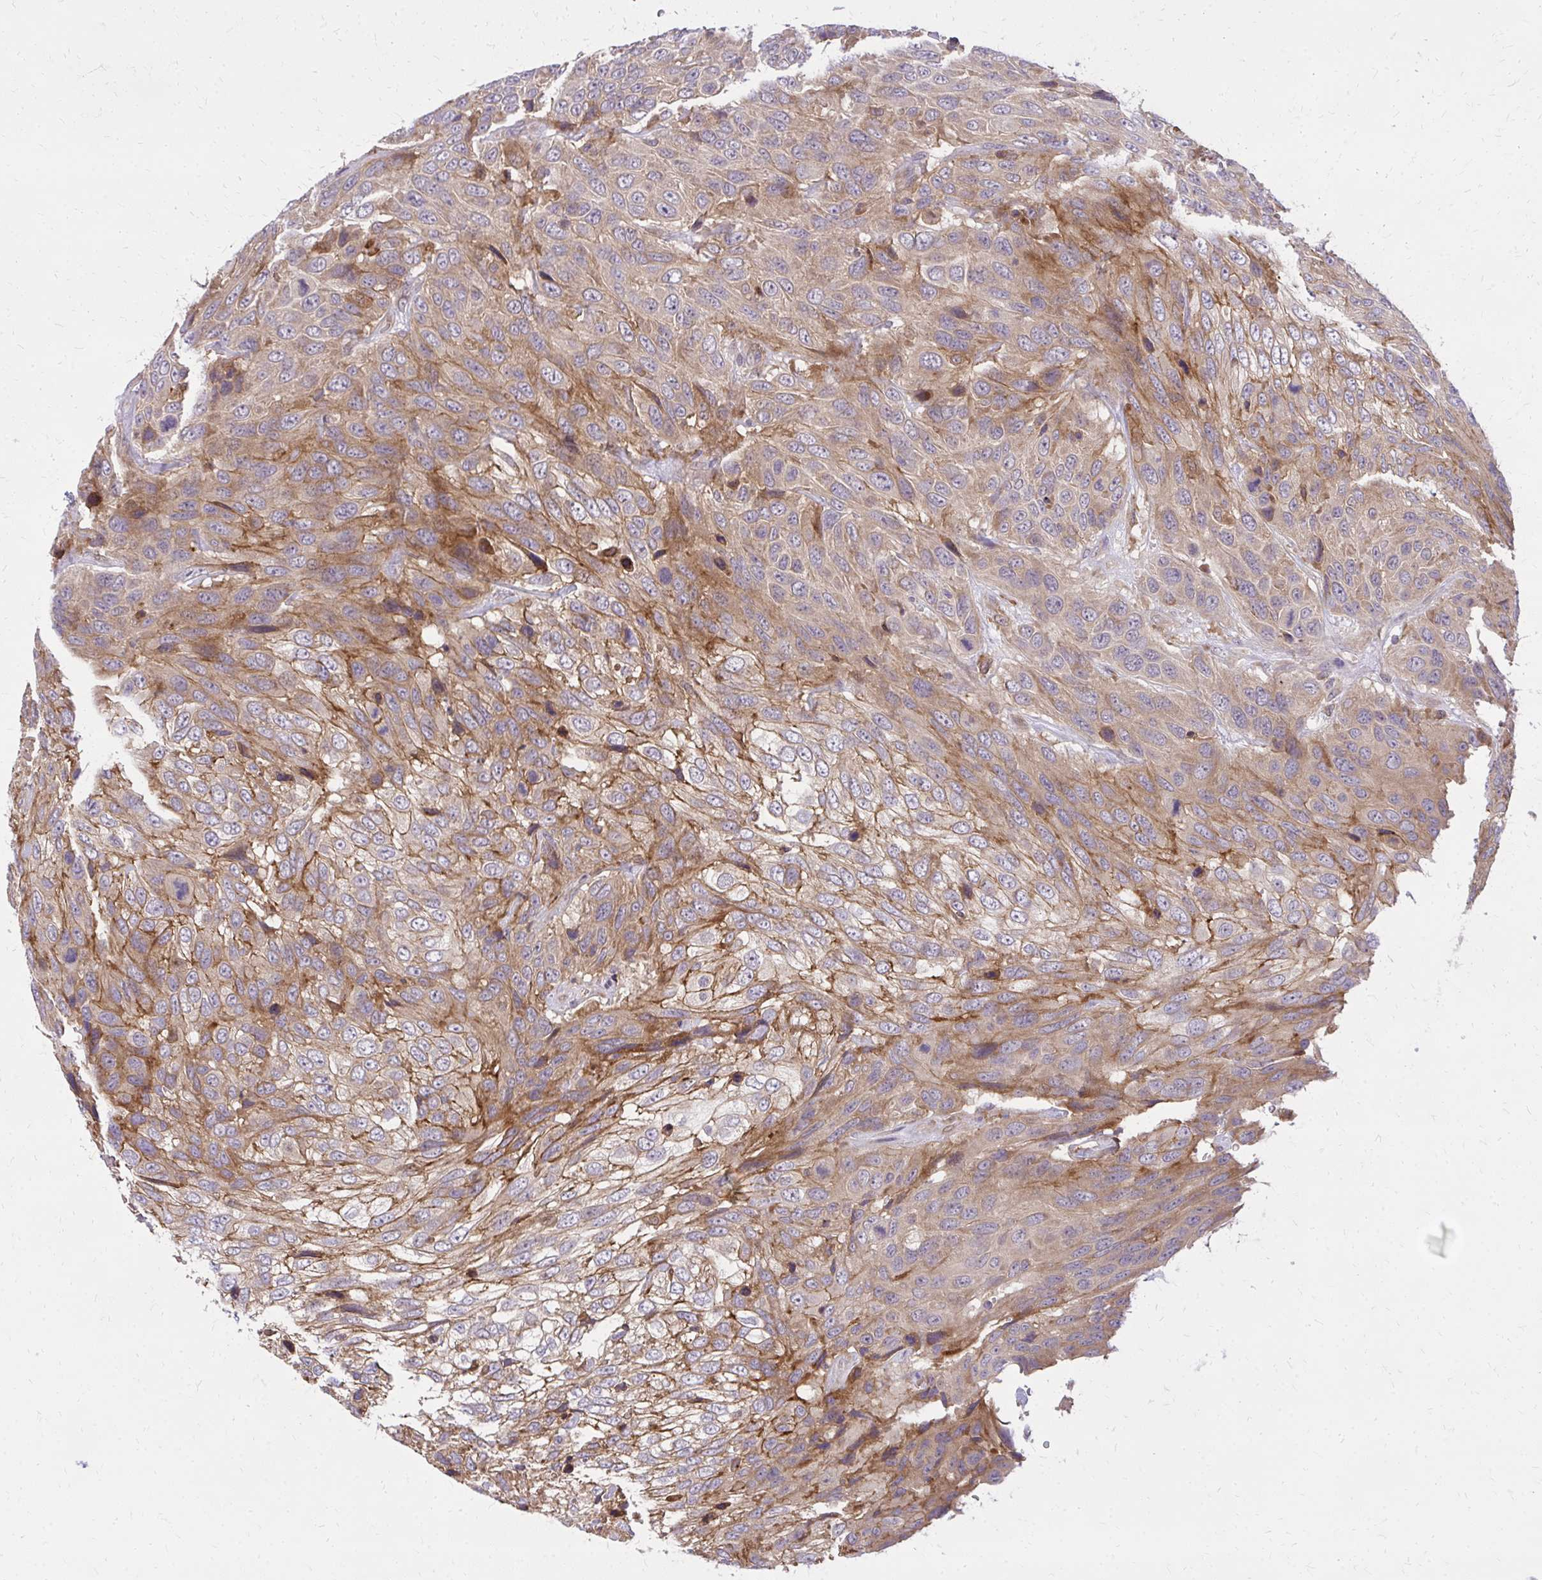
{"staining": {"intensity": "moderate", "quantity": ">75%", "location": "cytoplasmic/membranous"}, "tissue": "urothelial cancer", "cell_type": "Tumor cells", "image_type": "cancer", "snomed": [{"axis": "morphology", "description": "Urothelial carcinoma, High grade"}, {"axis": "topography", "description": "Urinary bladder"}], "caption": "Tumor cells display medium levels of moderate cytoplasmic/membranous staining in approximately >75% of cells in high-grade urothelial carcinoma.", "gene": "OXNAD1", "patient": {"sex": "female", "age": 70}}